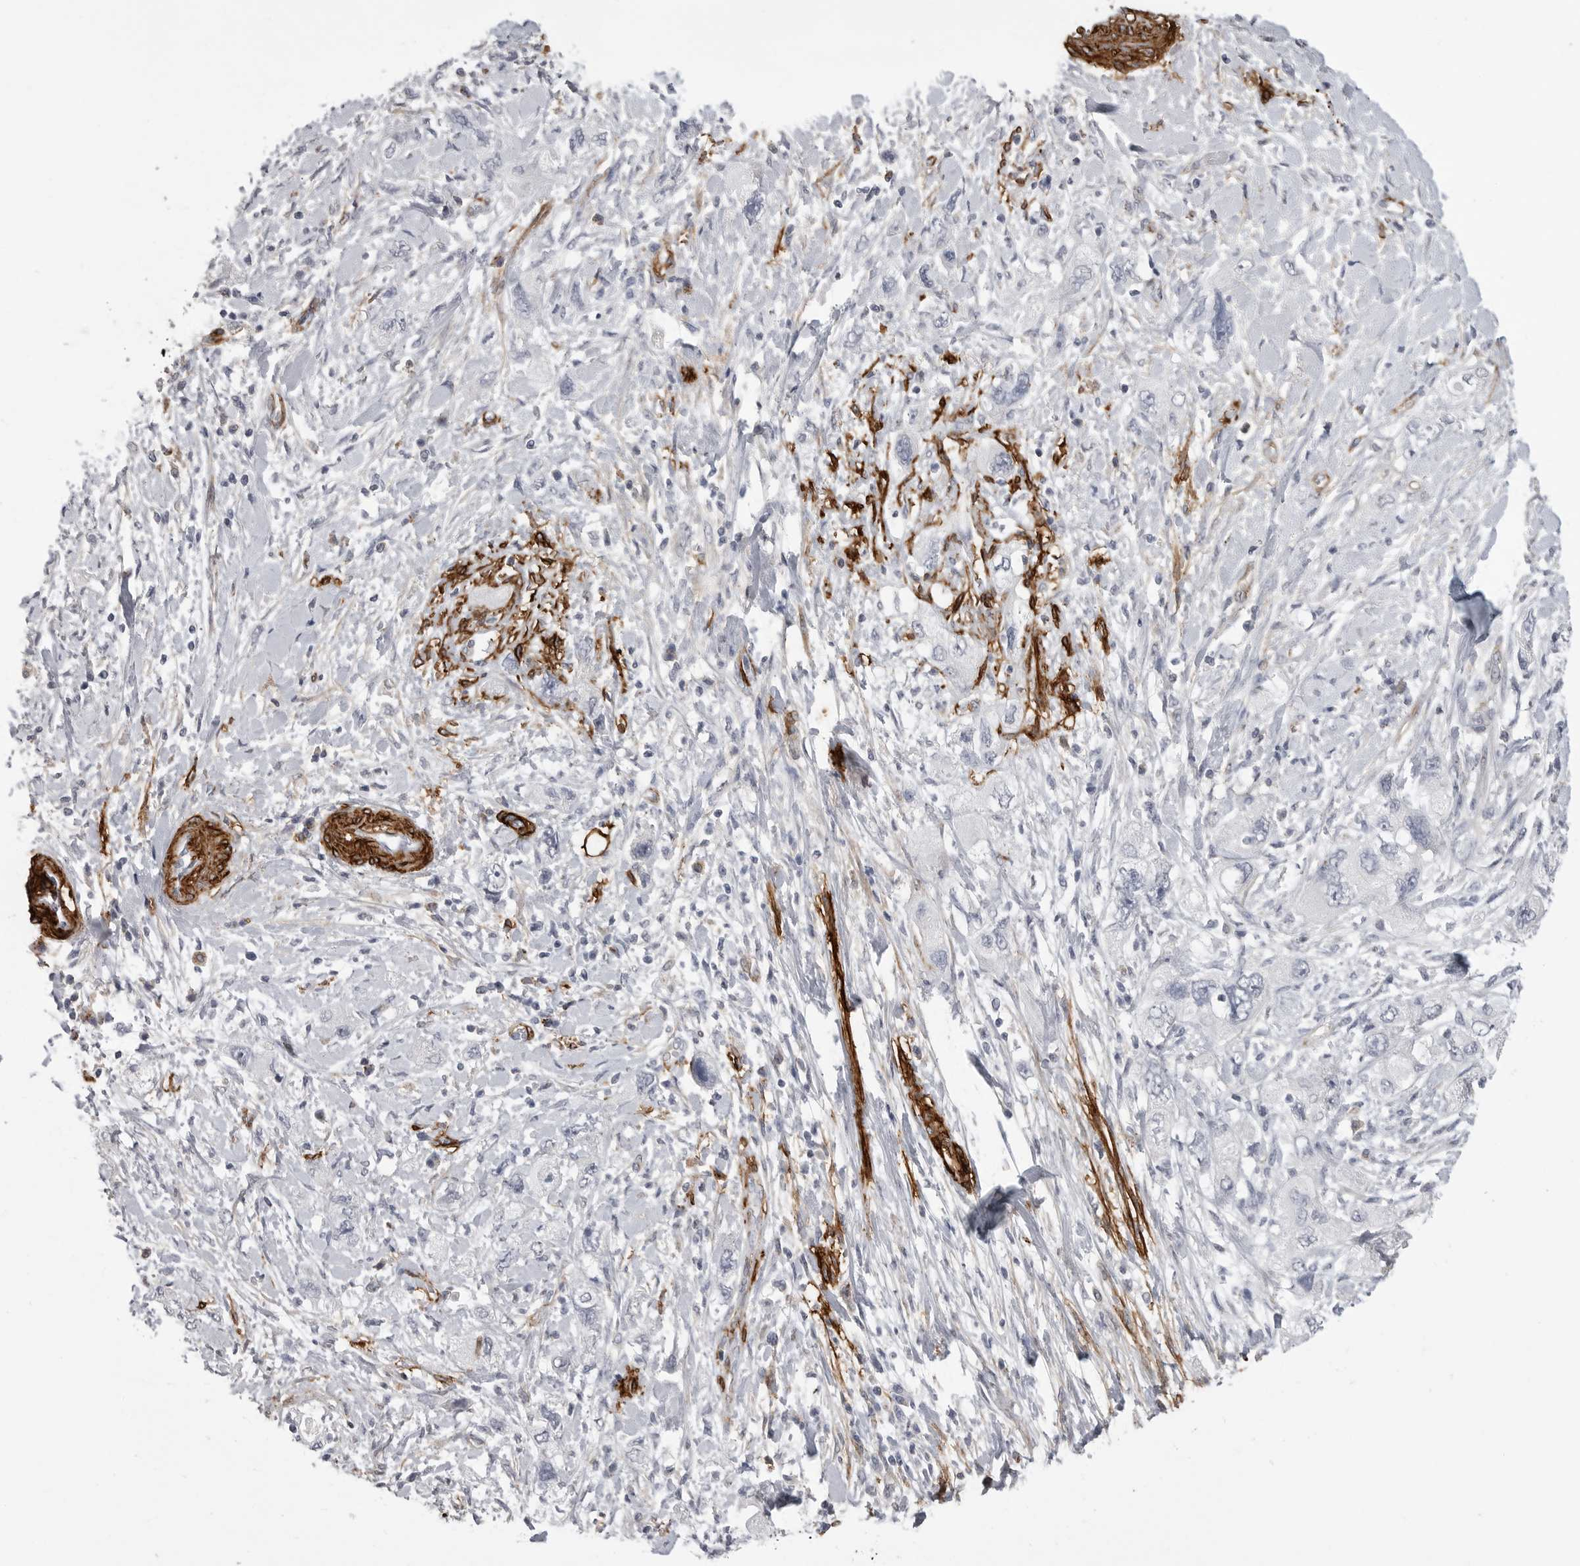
{"staining": {"intensity": "negative", "quantity": "none", "location": "none"}, "tissue": "pancreatic cancer", "cell_type": "Tumor cells", "image_type": "cancer", "snomed": [{"axis": "morphology", "description": "Adenocarcinoma, NOS"}, {"axis": "topography", "description": "Pancreas"}], "caption": "A high-resolution micrograph shows immunohistochemistry (IHC) staining of pancreatic cancer, which reveals no significant positivity in tumor cells.", "gene": "AOC3", "patient": {"sex": "female", "age": 73}}